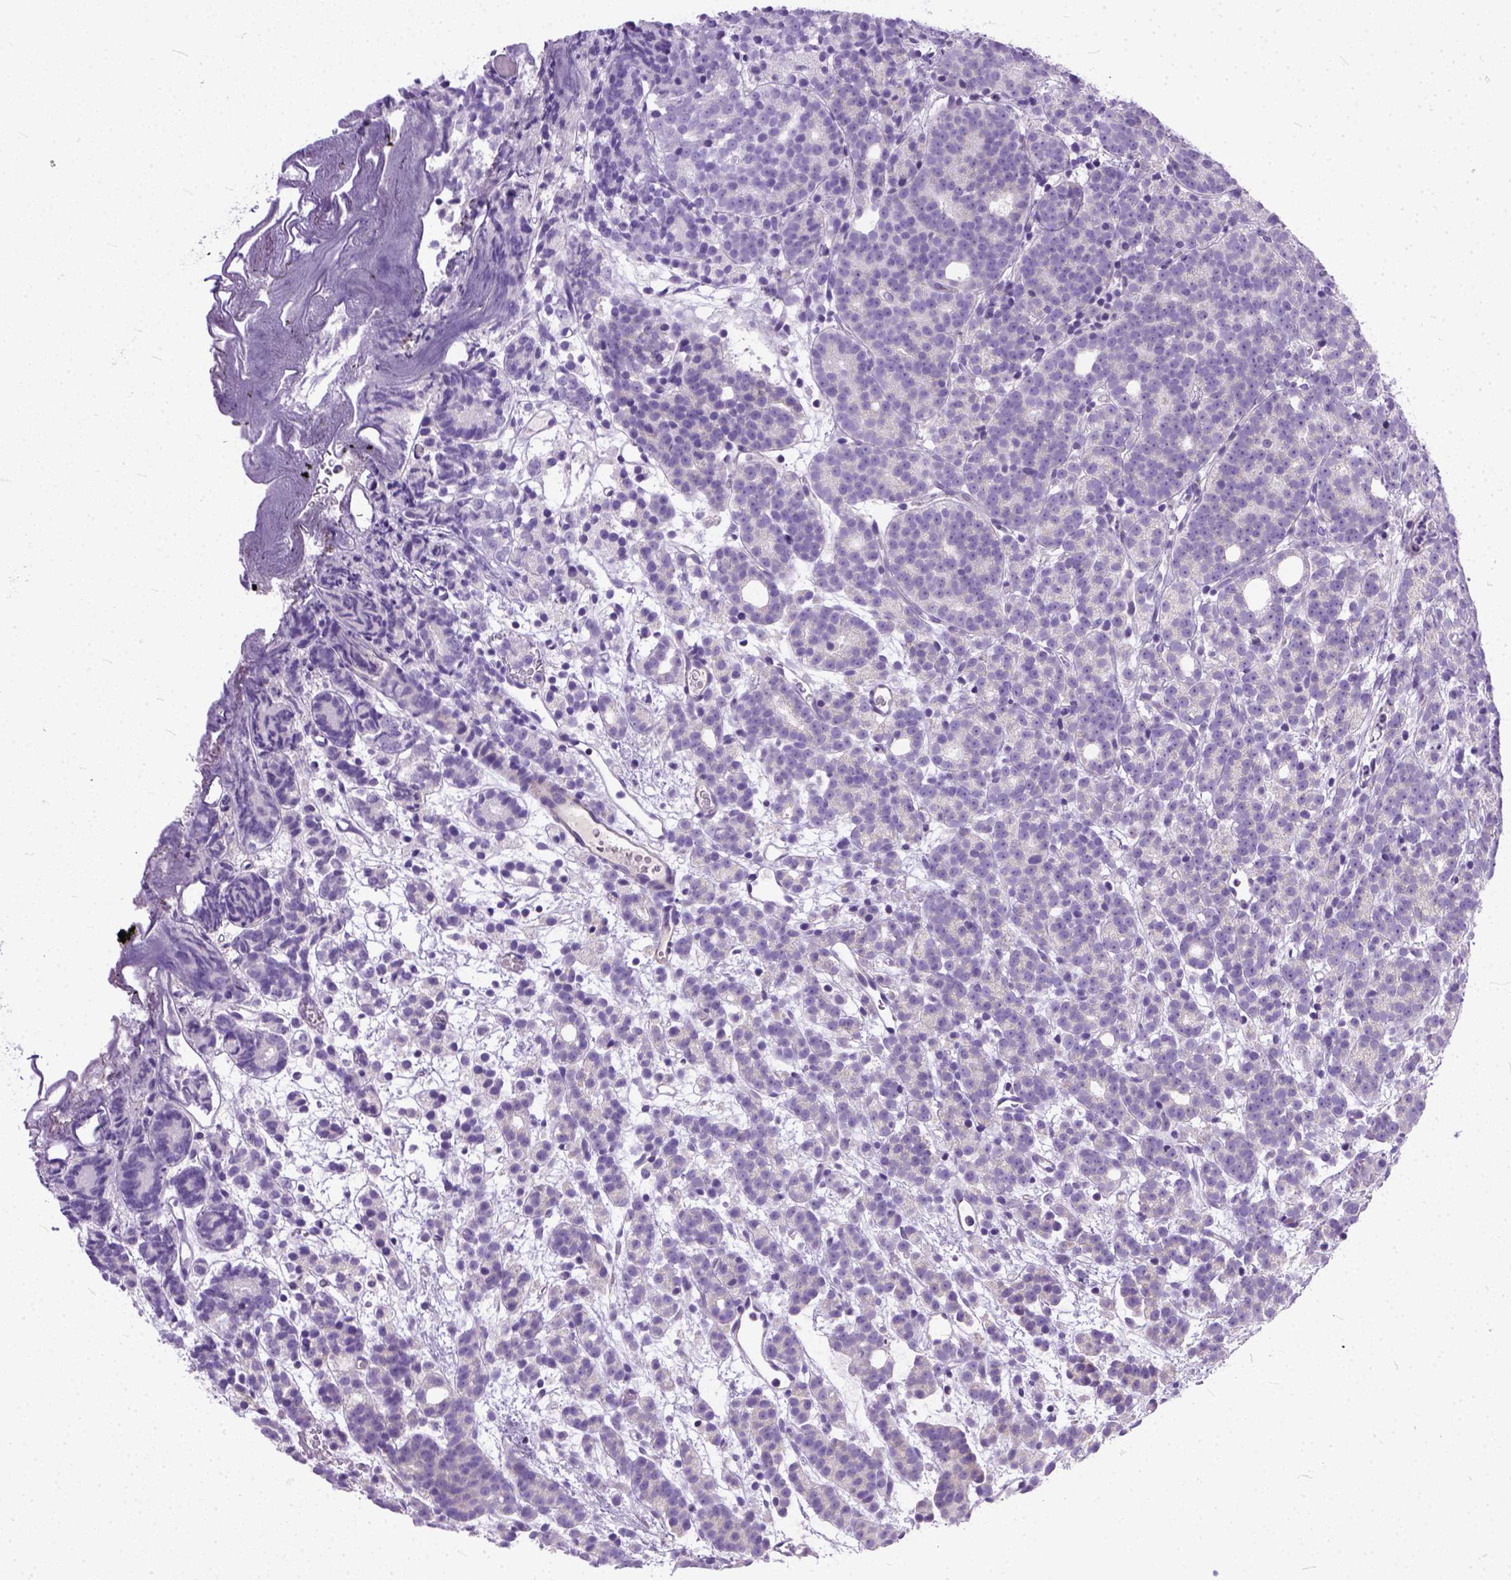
{"staining": {"intensity": "negative", "quantity": "none", "location": "none"}, "tissue": "prostate cancer", "cell_type": "Tumor cells", "image_type": "cancer", "snomed": [{"axis": "morphology", "description": "Adenocarcinoma, High grade"}, {"axis": "topography", "description": "Prostate"}], "caption": "Tumor cells are negative for brown protein staining in prostate high-grade adenocarcinoma.", "gene": "PLK5", "patient": {"sex": "male", "age": 53}}